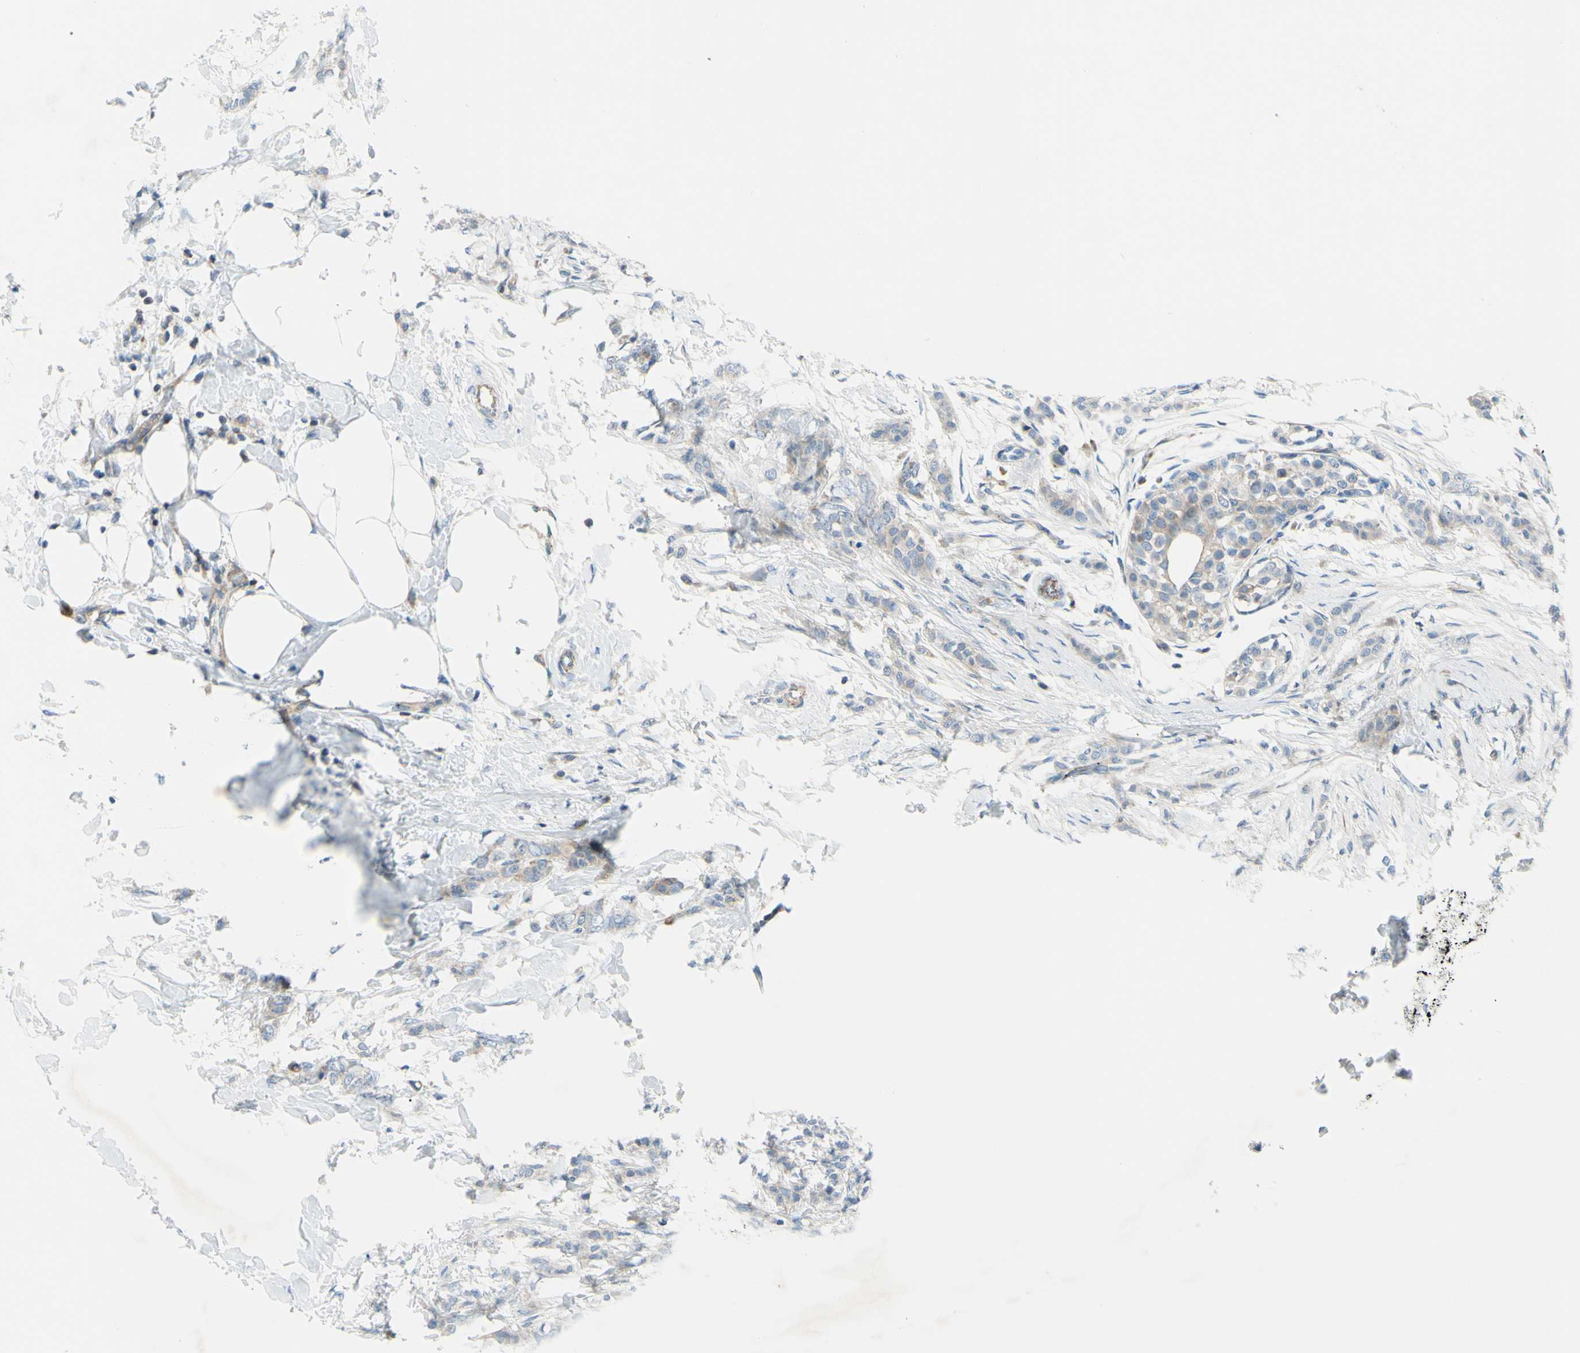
{"staining": {"intensity": "weak", "quantity": "25%-75%", "location": "cytoplasmic/membranous"}, "tissue": "breast cancer", "cell_type": "Tumor cells", "image_type": "cancer", "snomed": [{"axis": "morphology", "description": "Lobular carcinoma, in situ"}, {"axis": "morphology", "description": "Lobular carcinoma"}, {"axis": "topography", "description": "Breast"}], "caption": "Immunohistochemistry (IHC) image of human breast cancer stained for a protein (brown), which shows low levels of weak cytoplasmic/membranous expression in approximately 25%-75% of tumor cells.", "gene": "PAK2", "patient": {"sex": "female", "age": 41}}